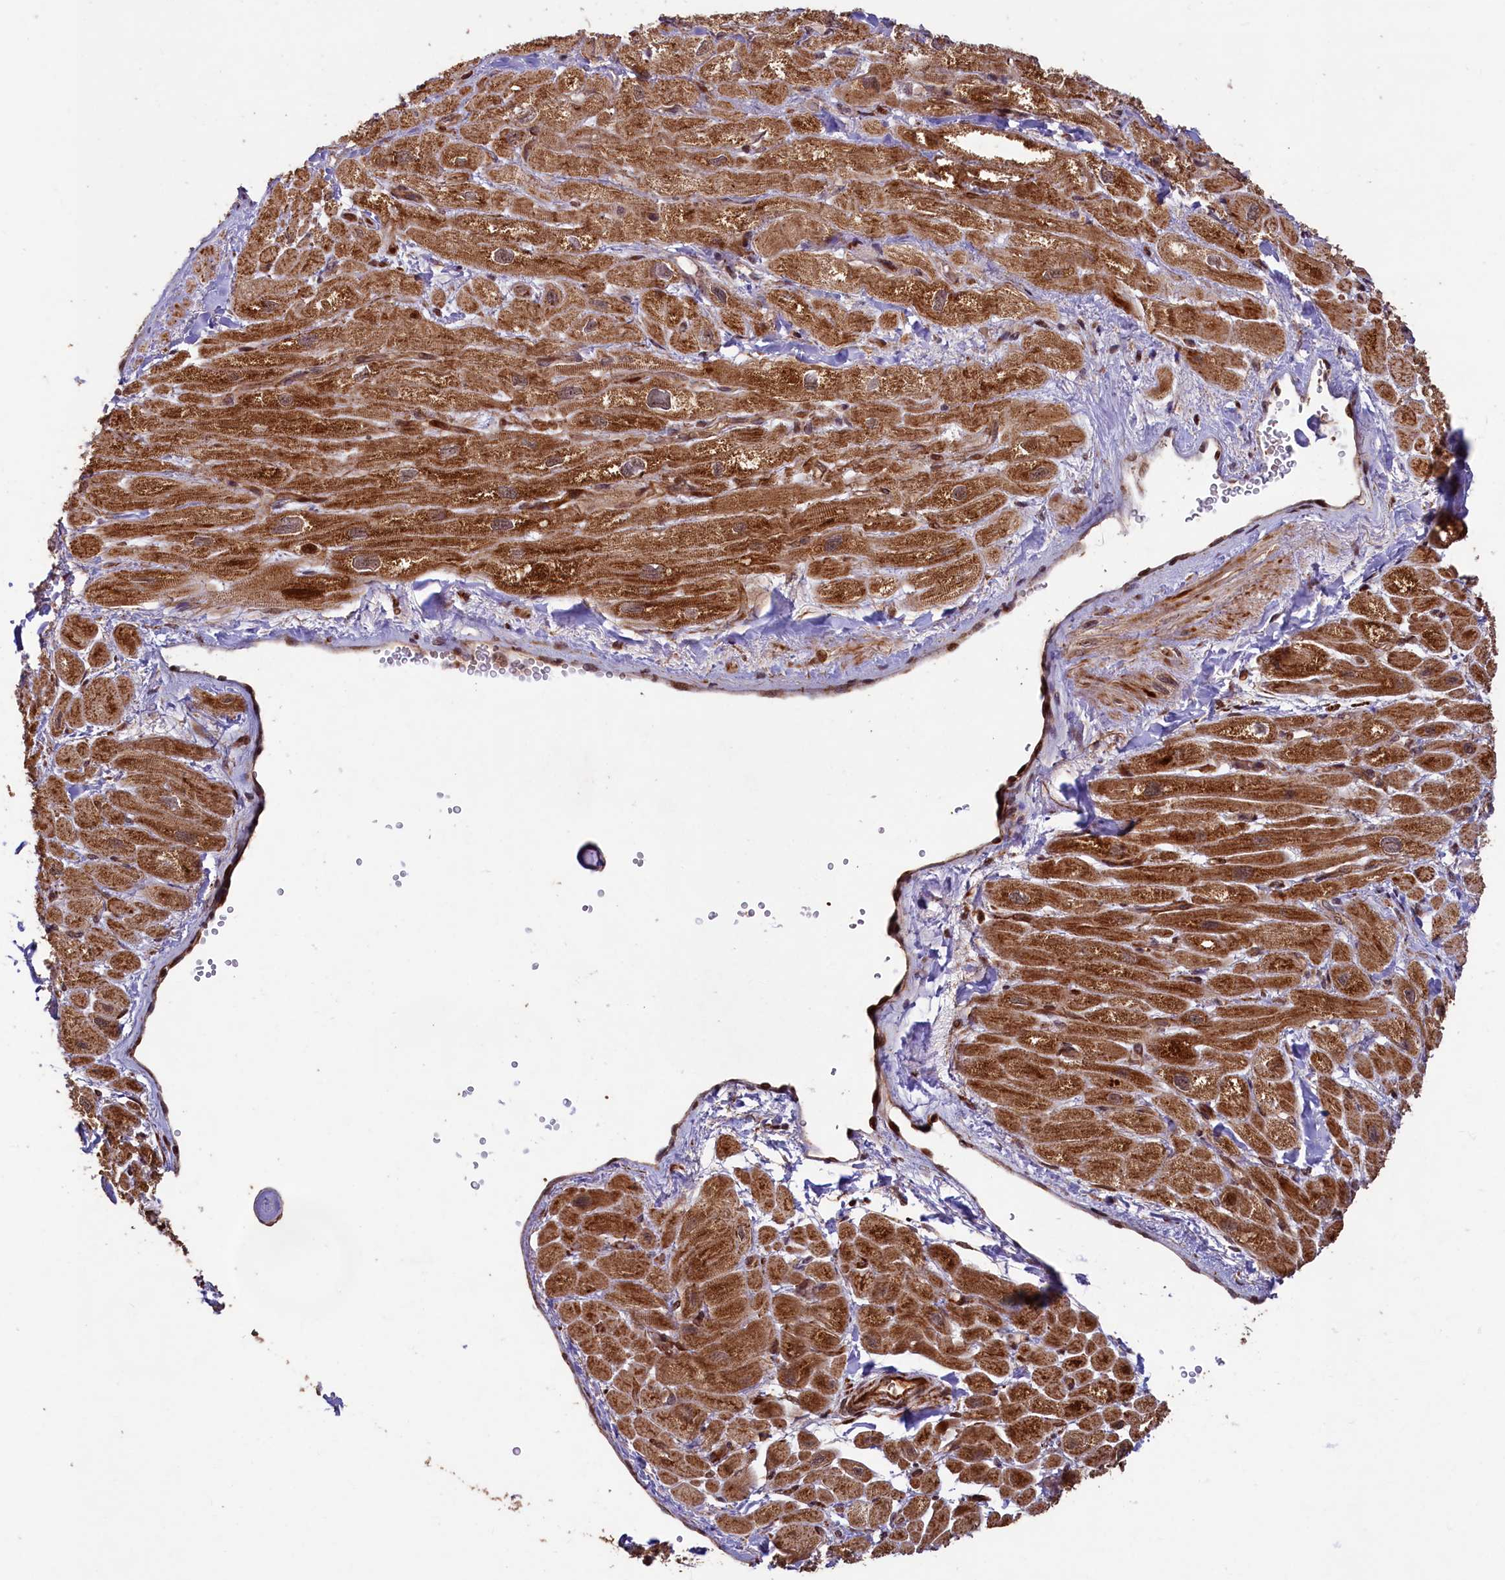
{"staining": {"intensity": "strong", "quantity": ">75%", "location": "cytoplasmic/membranous"}, "tissue": "heart muscle", "cell_type": "Cardiomyocytes", "image_type": "normal", "snomed": [{"axis": "morphology", "description": "Normal tissue, NOS"}, {"axis": "topography", "description": "Heart"}], "caption": "Immunohistochemical staining of unremarkable human heart muscle shows strong cytoplasmic/membranous protein expression in approximately >75% of cardiomyocytes. The staining is performed using DAB (3,3'-diaminobenzidine) brown chromogen to label protein expression. The nuclei are counter-stained blue using hematoxylin.", "gene": "SHPRH", "patient": {"sex": "male", "age": 65}}